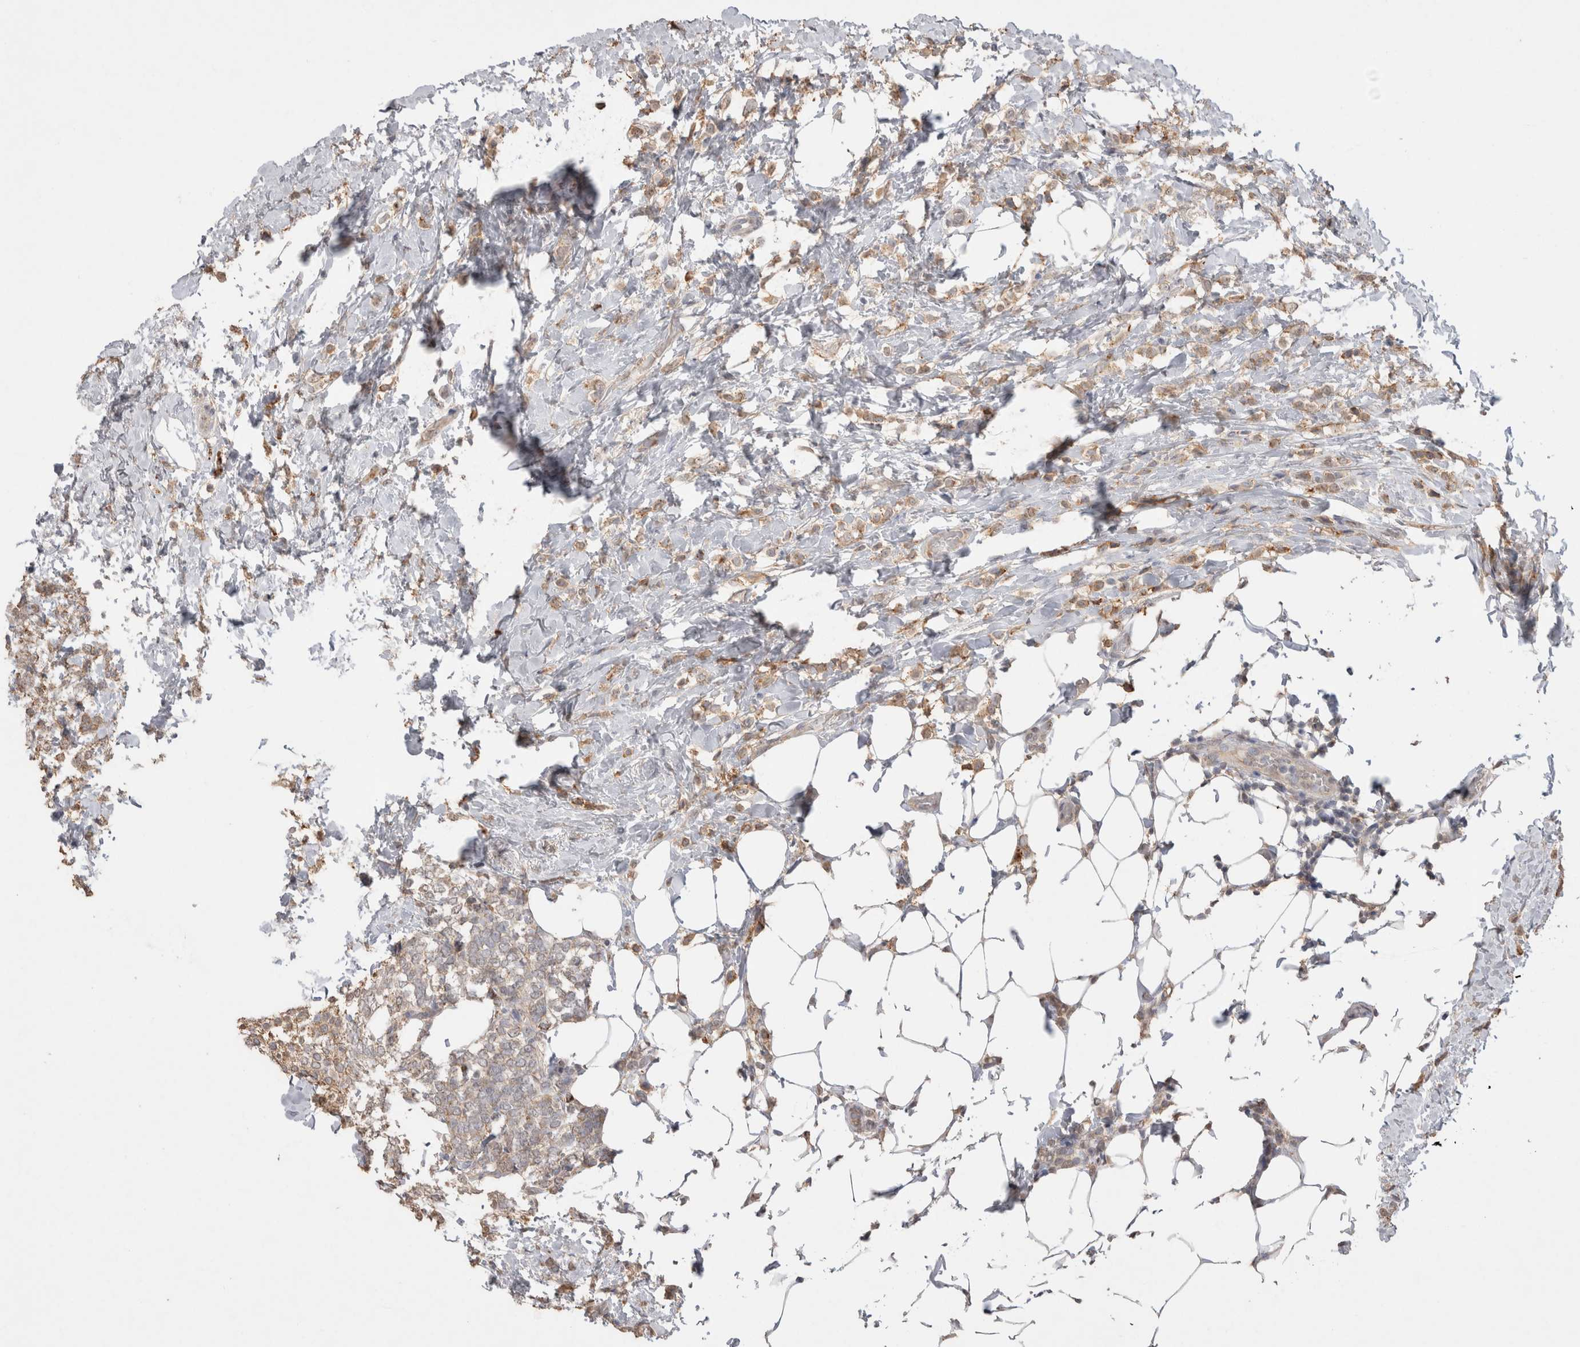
{"staining": {"intensity": "moderate", "quantity": ">75%", "location": "cytoplasmic/membranous"}, "tissue": "breast cancer", "cell_type": "Tumor cells", "image_type": "cancer", "snomed": [{"axis": "morphology", "description": "Lobular carcinoma"}, {"axis": "topography", "description": "Breast"}], "caption": "This is a histology image of immunohistochemistry staining of lobular carcinoma (breast), which shows moderate staining in the cytoplasmic/membranous of tumor cells.", "gene": "NAALADL2", "patient": {"sex": "female", "age": 50}}